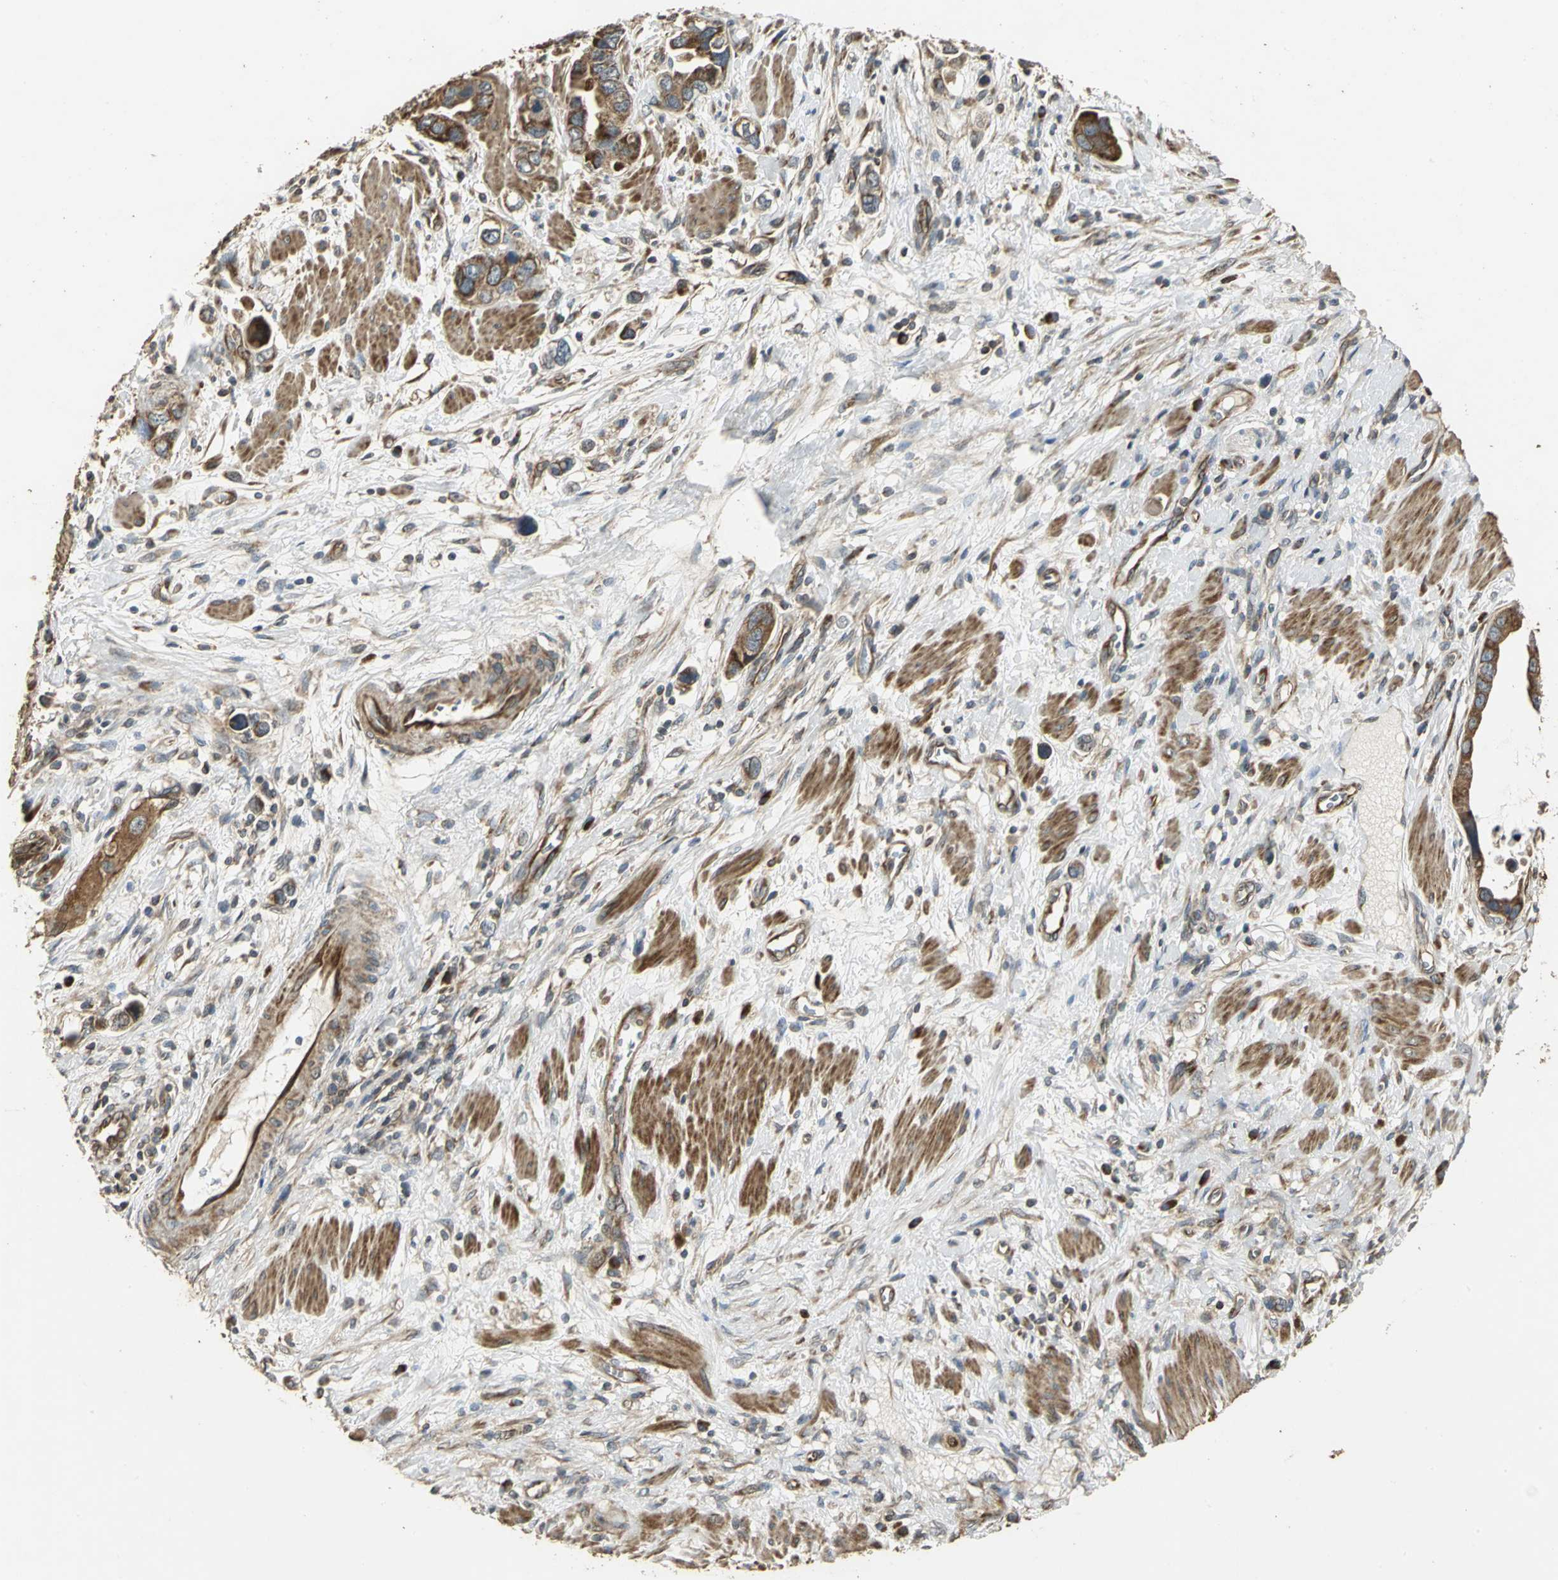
{"staining": {"intensity": "moderate", "quantity": ">75%", "location": "cytoplasmic/membranous"}, "tissue": "stomach cancer", "cell_type": "Tumor cells", "image_type": "cancer", "snomed": [{"axis": "morphology", "description": "Adenocarcinoma, NOS"}, {"axis": "topography", "description": "Stomach, lower"}], "caption": "The immunohistochemical stain labels moderate cytoplasmic/membranous positivity in tumor cells of stomach cancer tissue. The staining is performed using DAB brown chromogen to label protein expression. The nuclei are counter-stained blue using hematoxylin.", "gene": "KANK1", "patient": {"sex": "female", "age": 93}}